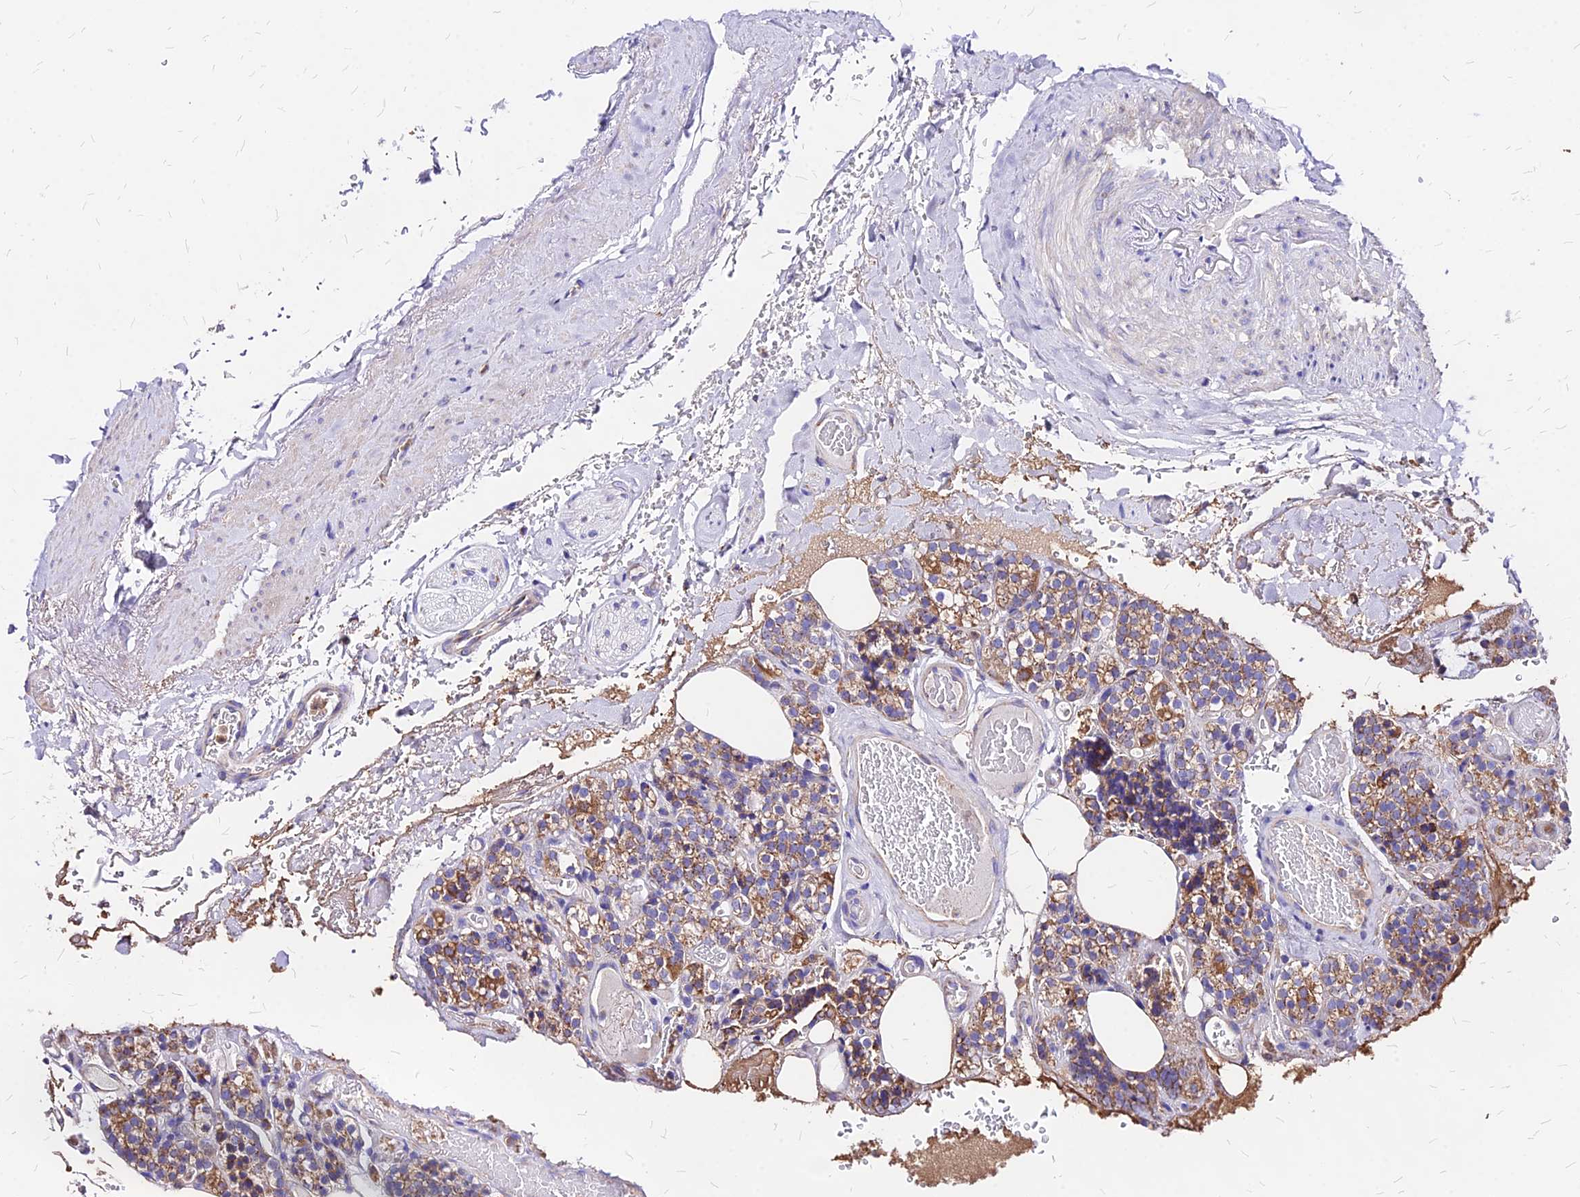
{"staining": {"intensity": "moderate", "quantity": "25%-75%", "location": "cytoplasmic/membranous"}, "tissue": "parathyroid gland", "cell_type": "Glandular cells", "image_type": "normal", "snomed": [{"axis": "morphology", "description": "Normal tissue, NOS"}, {"axis": "topography", "description": "Parathyroid gland"}], "caption": "DAB immunohistochemical staining of benign human parathyroid gland shows moderate cytoplasmic/membranous protein expression in about 25%-75% of glandular cells.", "gene": "MRPL3", "patient": {"sex": "male", "age": 87}}